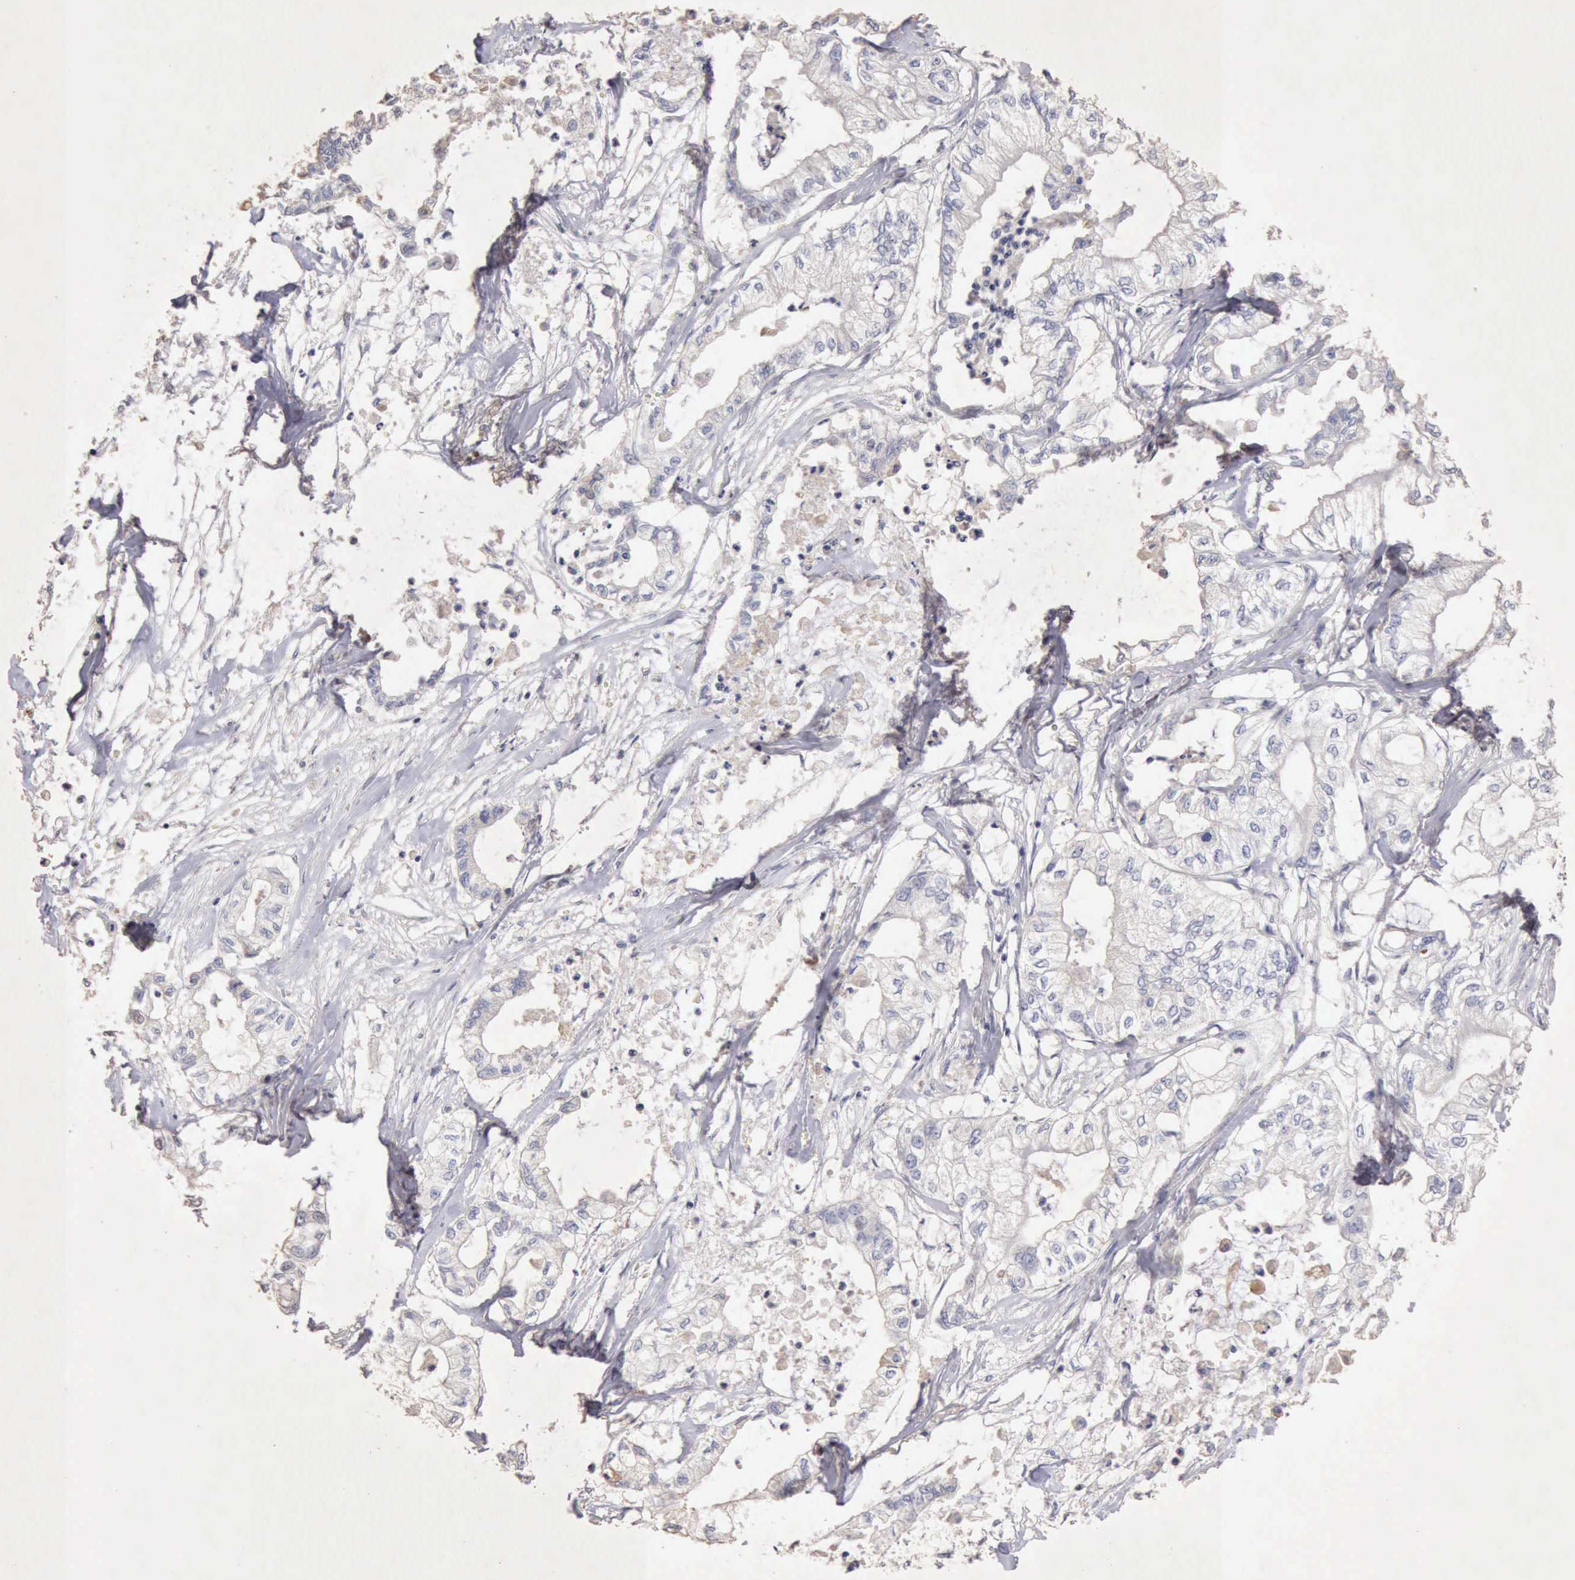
{"staining": {"intensity": "negative", "quantity": "none", "location": "none"}, "tissue": "pancreatic cancer", "cell_type": "Tumor cells", "image_type": "cancer", "snomed": [{"axis": "morphology", "description": "Adenocarcinoma, NOS"}, {"axis": "topography", "description": "Pancreas"}], "caption": "Immunohistochemistry image of pancreatic cancer stained for a protein (brown), which exhibits no staining in tumor cells. The staining is performed using DAB brown chromogen with nuclei counter-stained in using hematoxylin.", "gene": "KRT6B", "patient": {"sex": "male", "age": 79}}